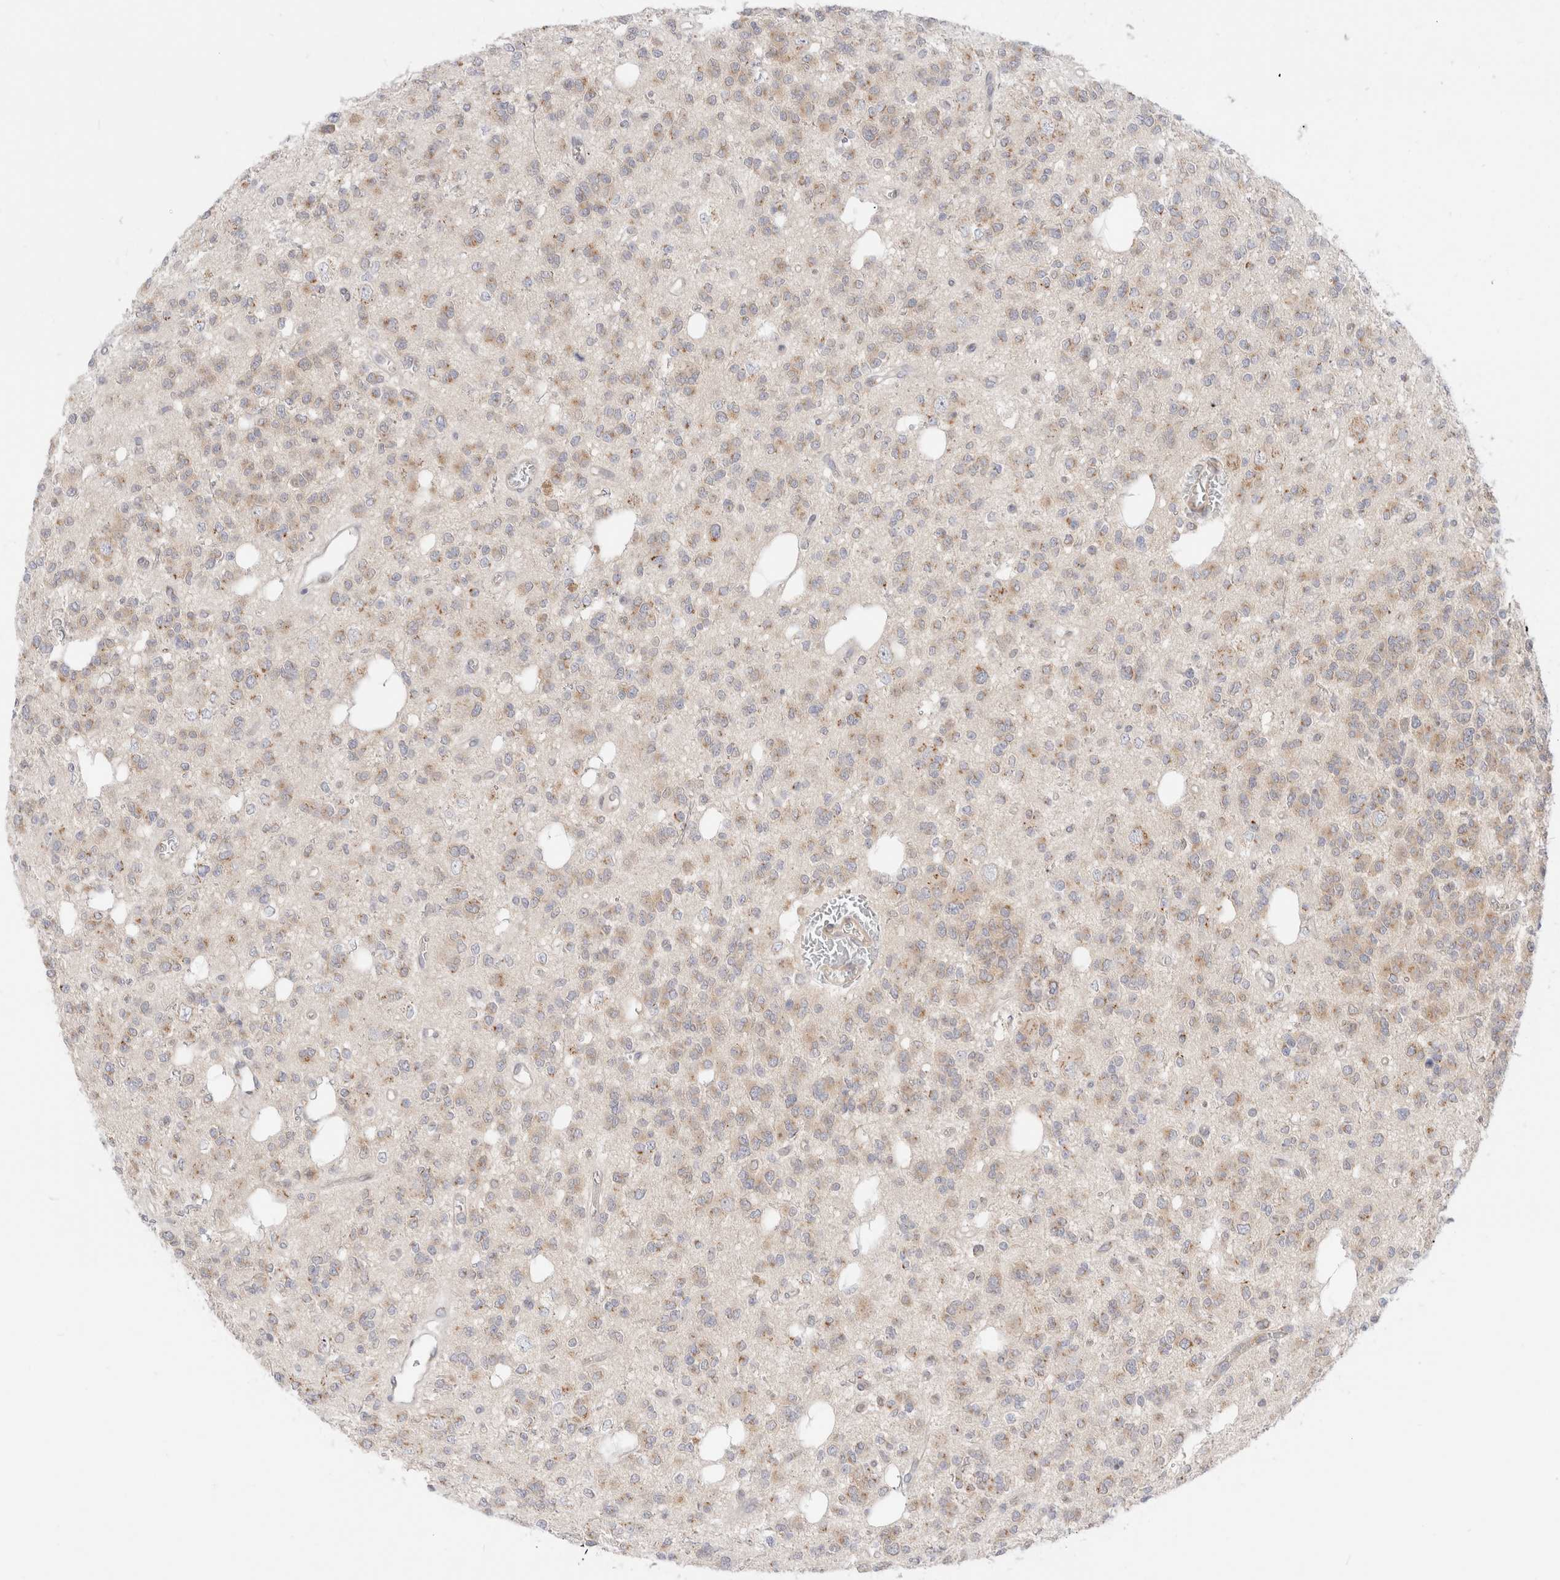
{"staining": {"intensity": "weak", "quantity": ">75%", "location": "cytoplasmic/membranous"}, "tissue": "glioma", "cell_type": "Tumor cells", "image_type": "cancer", "snomed": [{"axis": "morphology", "description": "Glioma, malignant, Low grade"}, {"axis": "topography", "description": "Brain"}], "caption": "Brown immunohistochemical staining in human low-grade glioma (malignant) displays weak cytoplasmic/membranous positivity in approximately >75% of tumor cells.", "gene": "EFCAB13", "patient": {"sex": "male", "age": 38}}